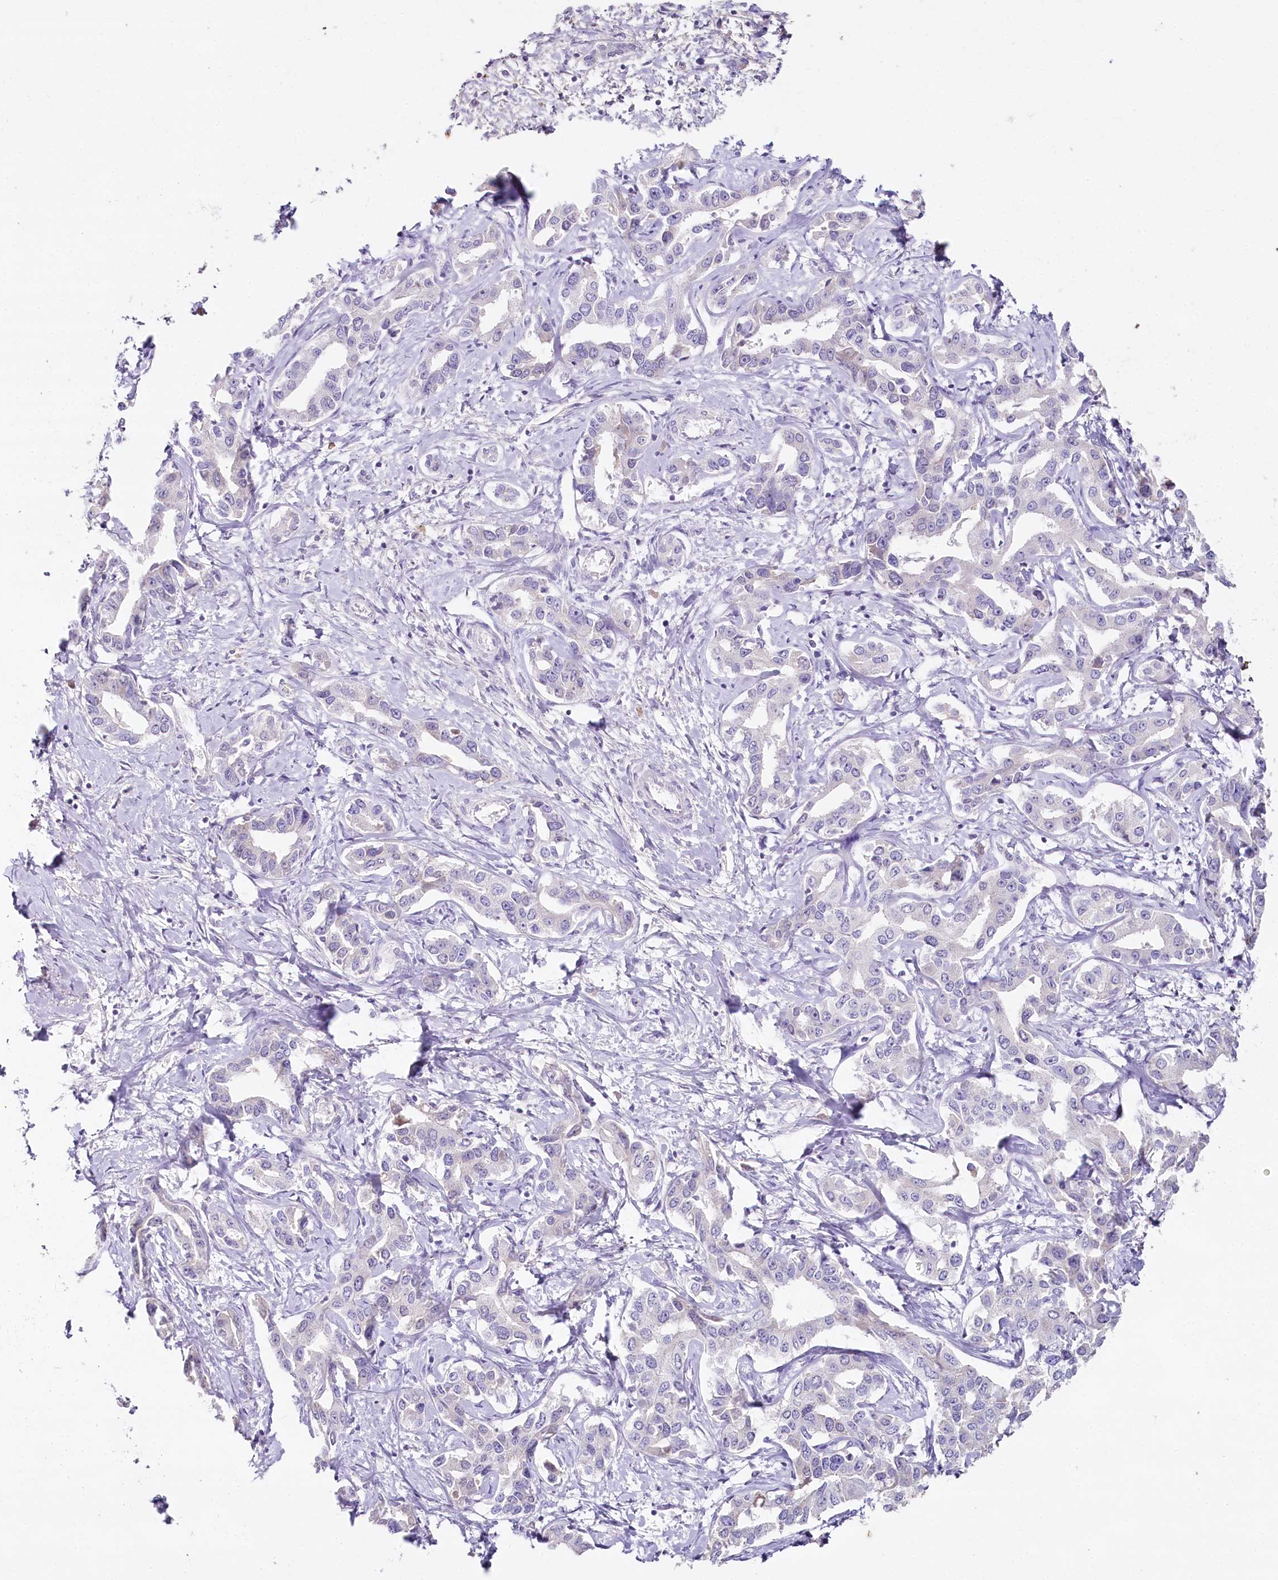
{"staining": {"intensity": "moderate", "quantity": "<25%", "location": "cytoplasmic/membranous,nuclear"}, "tissue": "liver cancer", "cell_type": "Tumor cells", "image_type": "cancer", "snomed": [{"axis": "morphology", "description": "Cholangiocarcinoma"}, {"axis": "topography", "description": "Liver"}], "caption": "Tumor cells demonstrate moderate cytoplasmic/membranous and nuclear staining in about <25% of cells in liver cancer.", "gene": "HPD", "patient": {"sex": "male", "age": 59}}